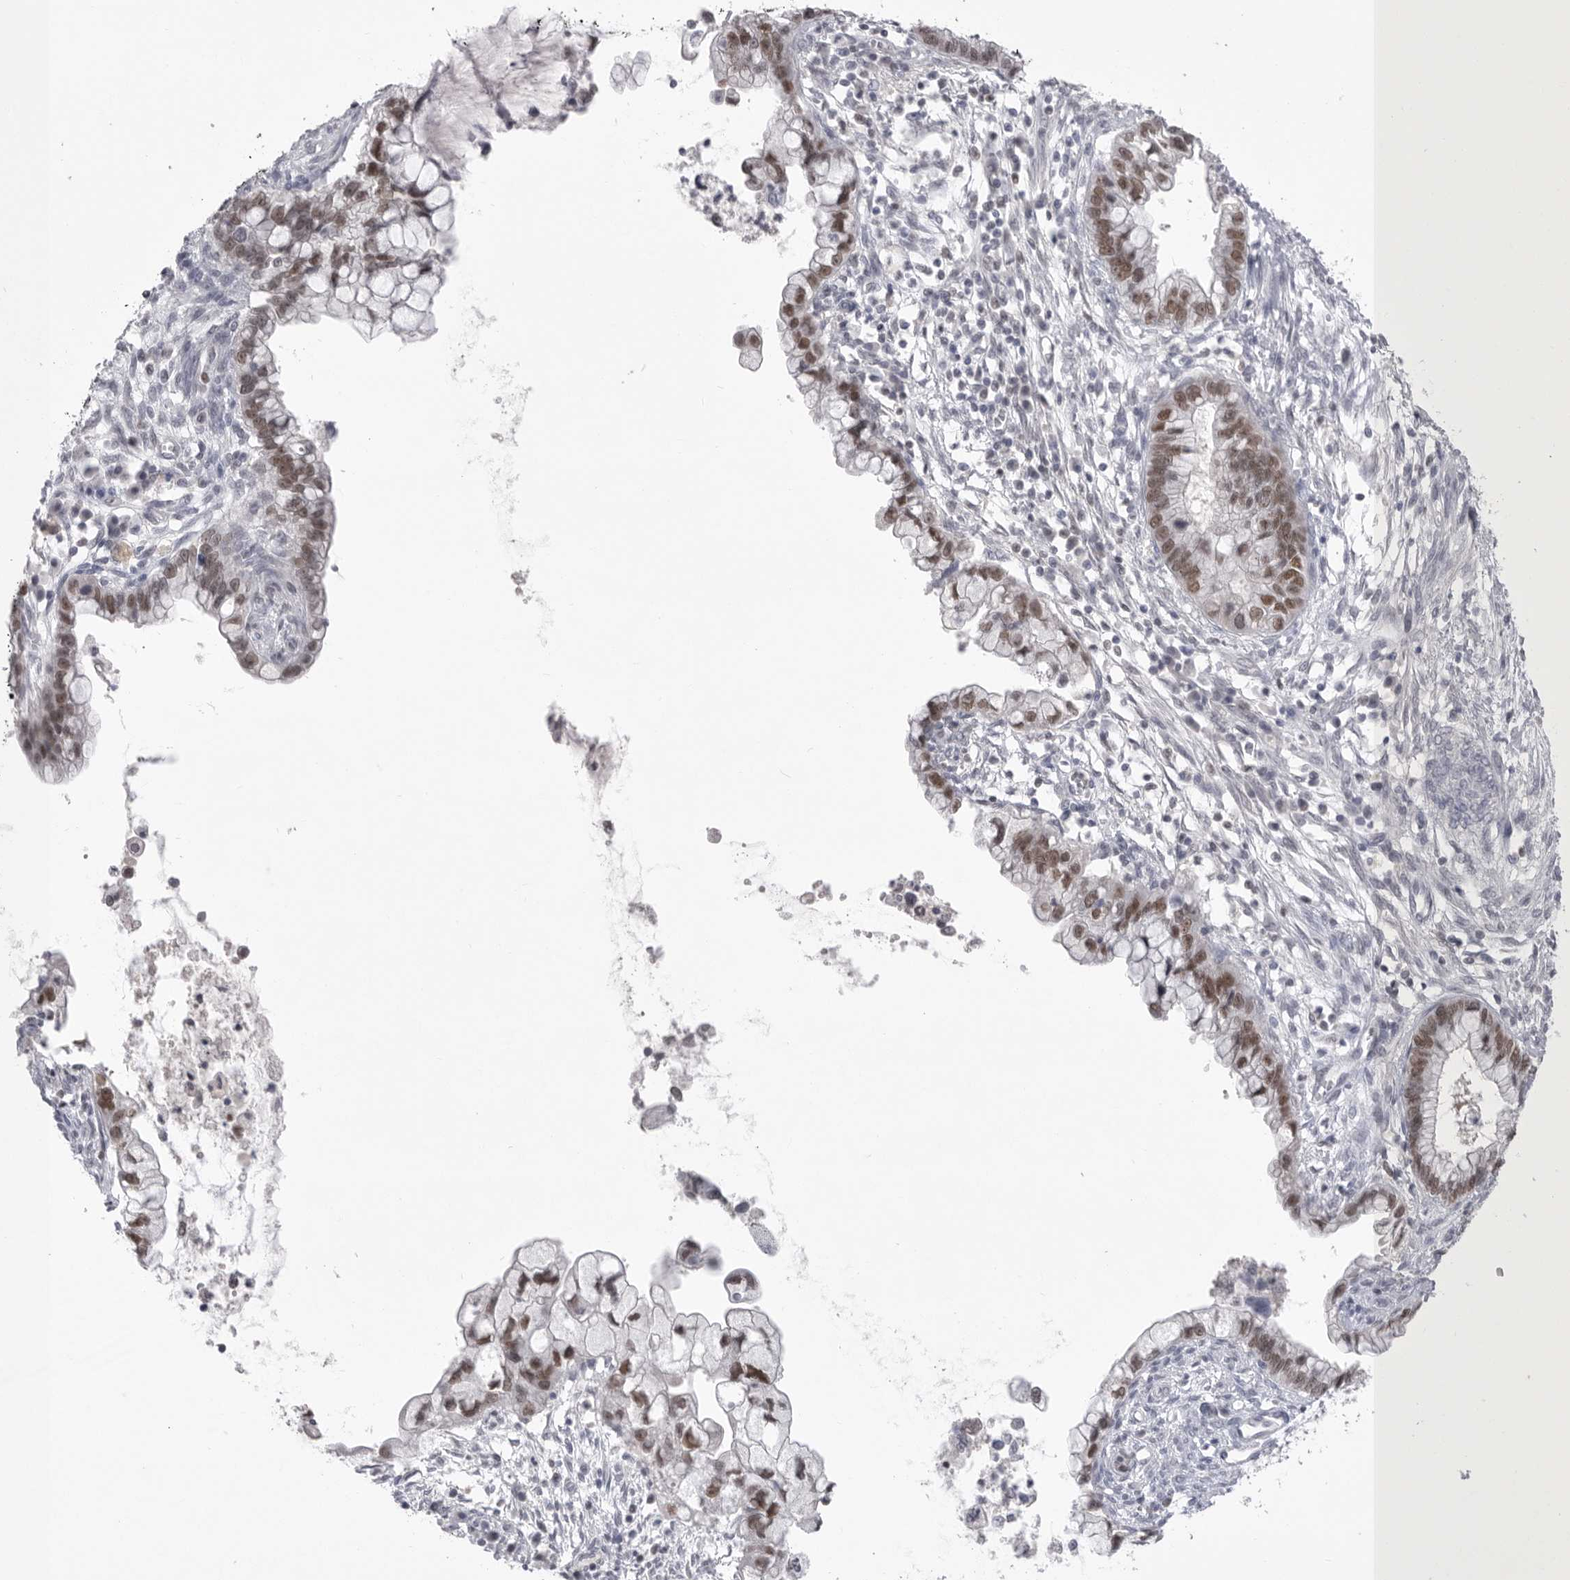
{"staining": {"intensity": "moderate", "quantity": ">75%", "location": "nuclear"}, "tissue": "cervical cancer", "cell_type": "Tumor cells", "image_type": "cancer", "snomed": [{"axis": "morphology", "description": "Adenocarcinoma, NOS"}, {"axis": "topography", "description": "Cervix"}], "caption": "Cervical cancer stained for a protein (brown) exhibits moderate nuclear positive staining in about >75% of tumor cells.", "gene": "ZBTB7B", "patient": {"sex": "female", "age": 44}}